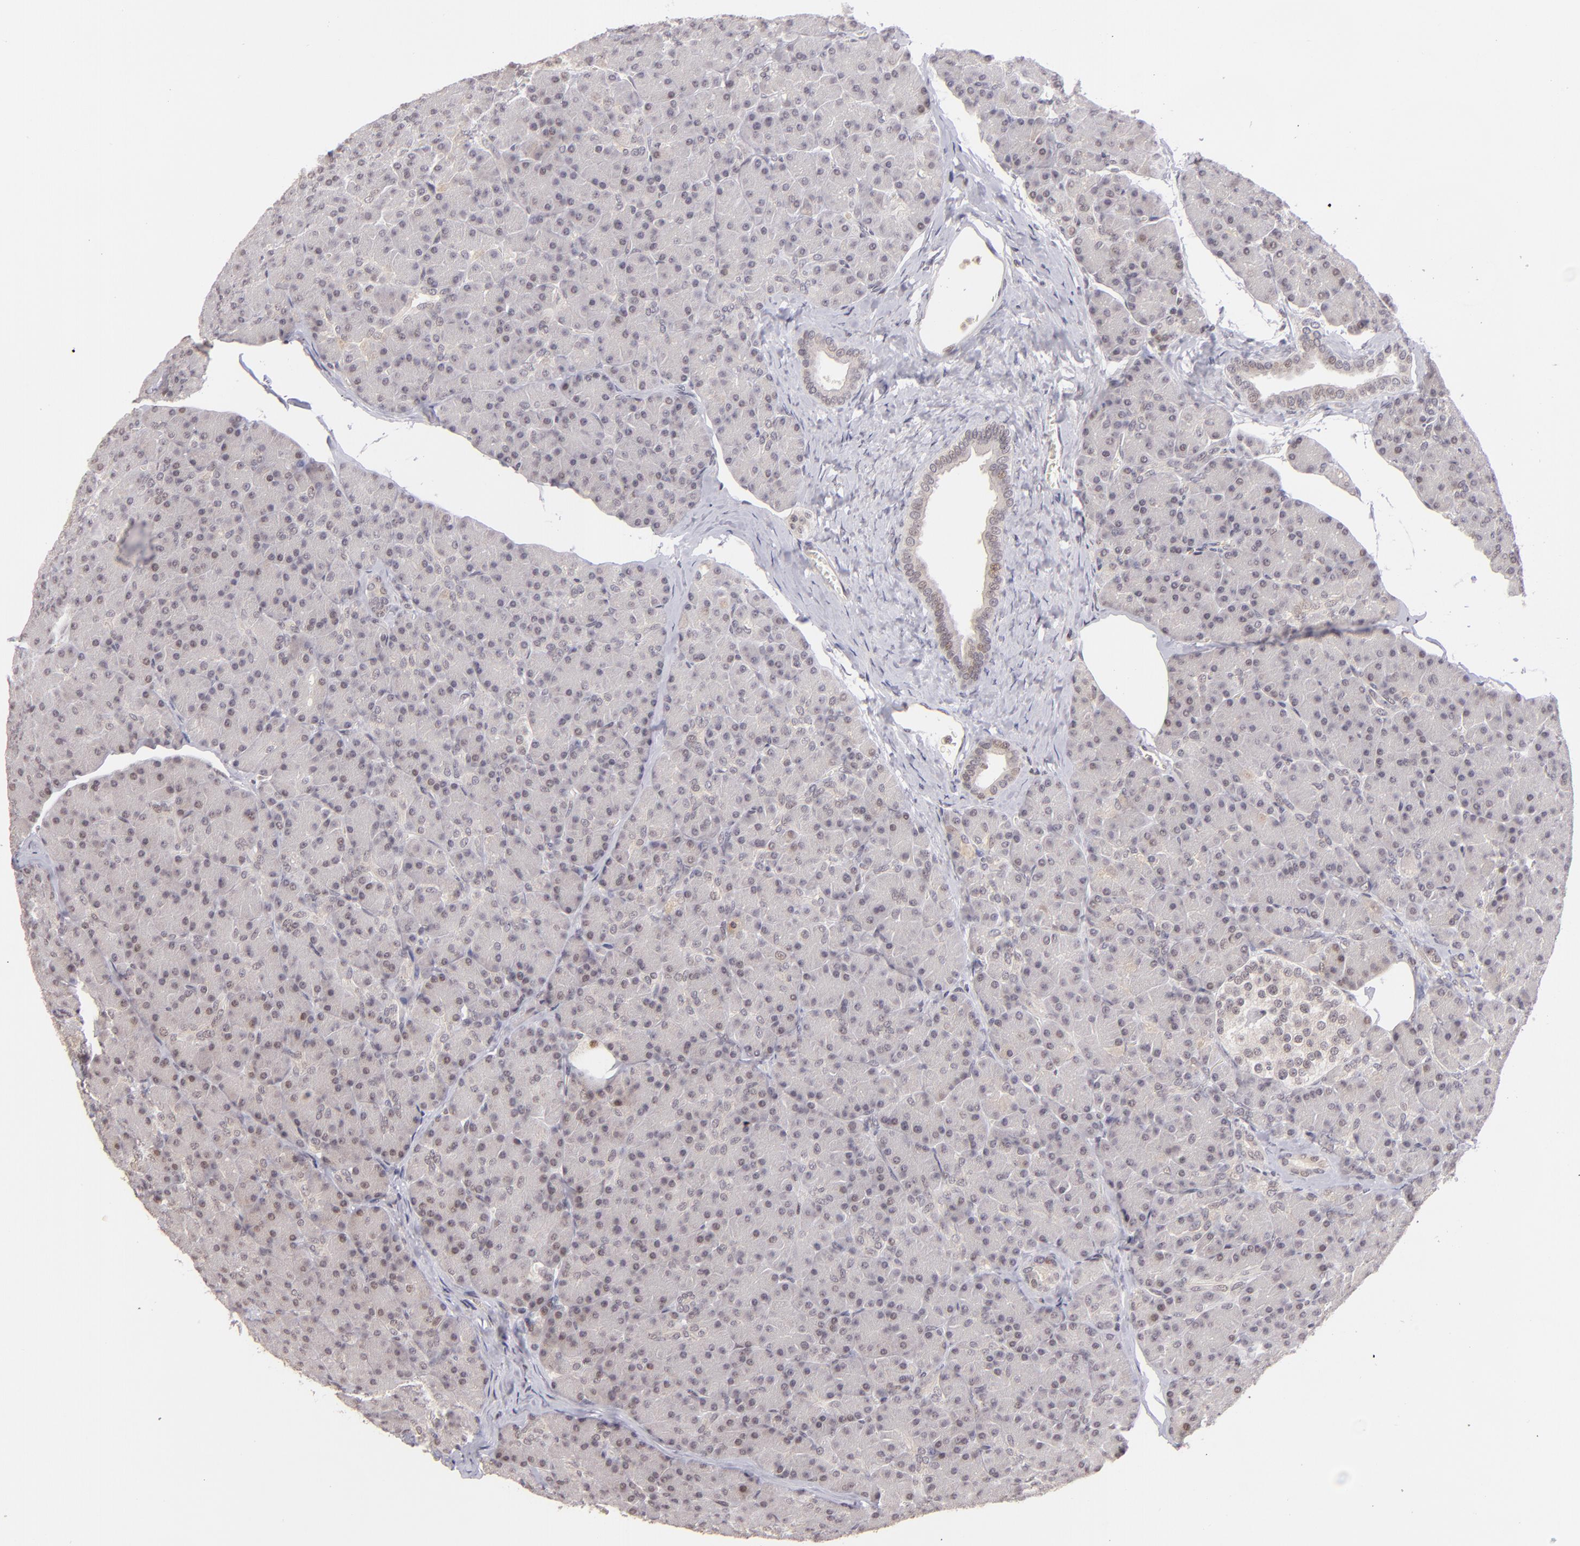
{"staining": {"intensity": "weak", "quantity": "<25%", "location": "nuclear"}, "tissue": "pancreas", "cell_type": "Exocrine glandular cells", "image_type": "normal", "snomed": [{"axis": "morphology", "description": "Normal tissue, NOS"}, {"axis": "topography", "description": "Pancreas"}], "caption": "Image shows no protein expression in exocrine glandular cells of benign pancreas.", "gene": "RARB", "patient": {"sex": "female", "age": 43}}